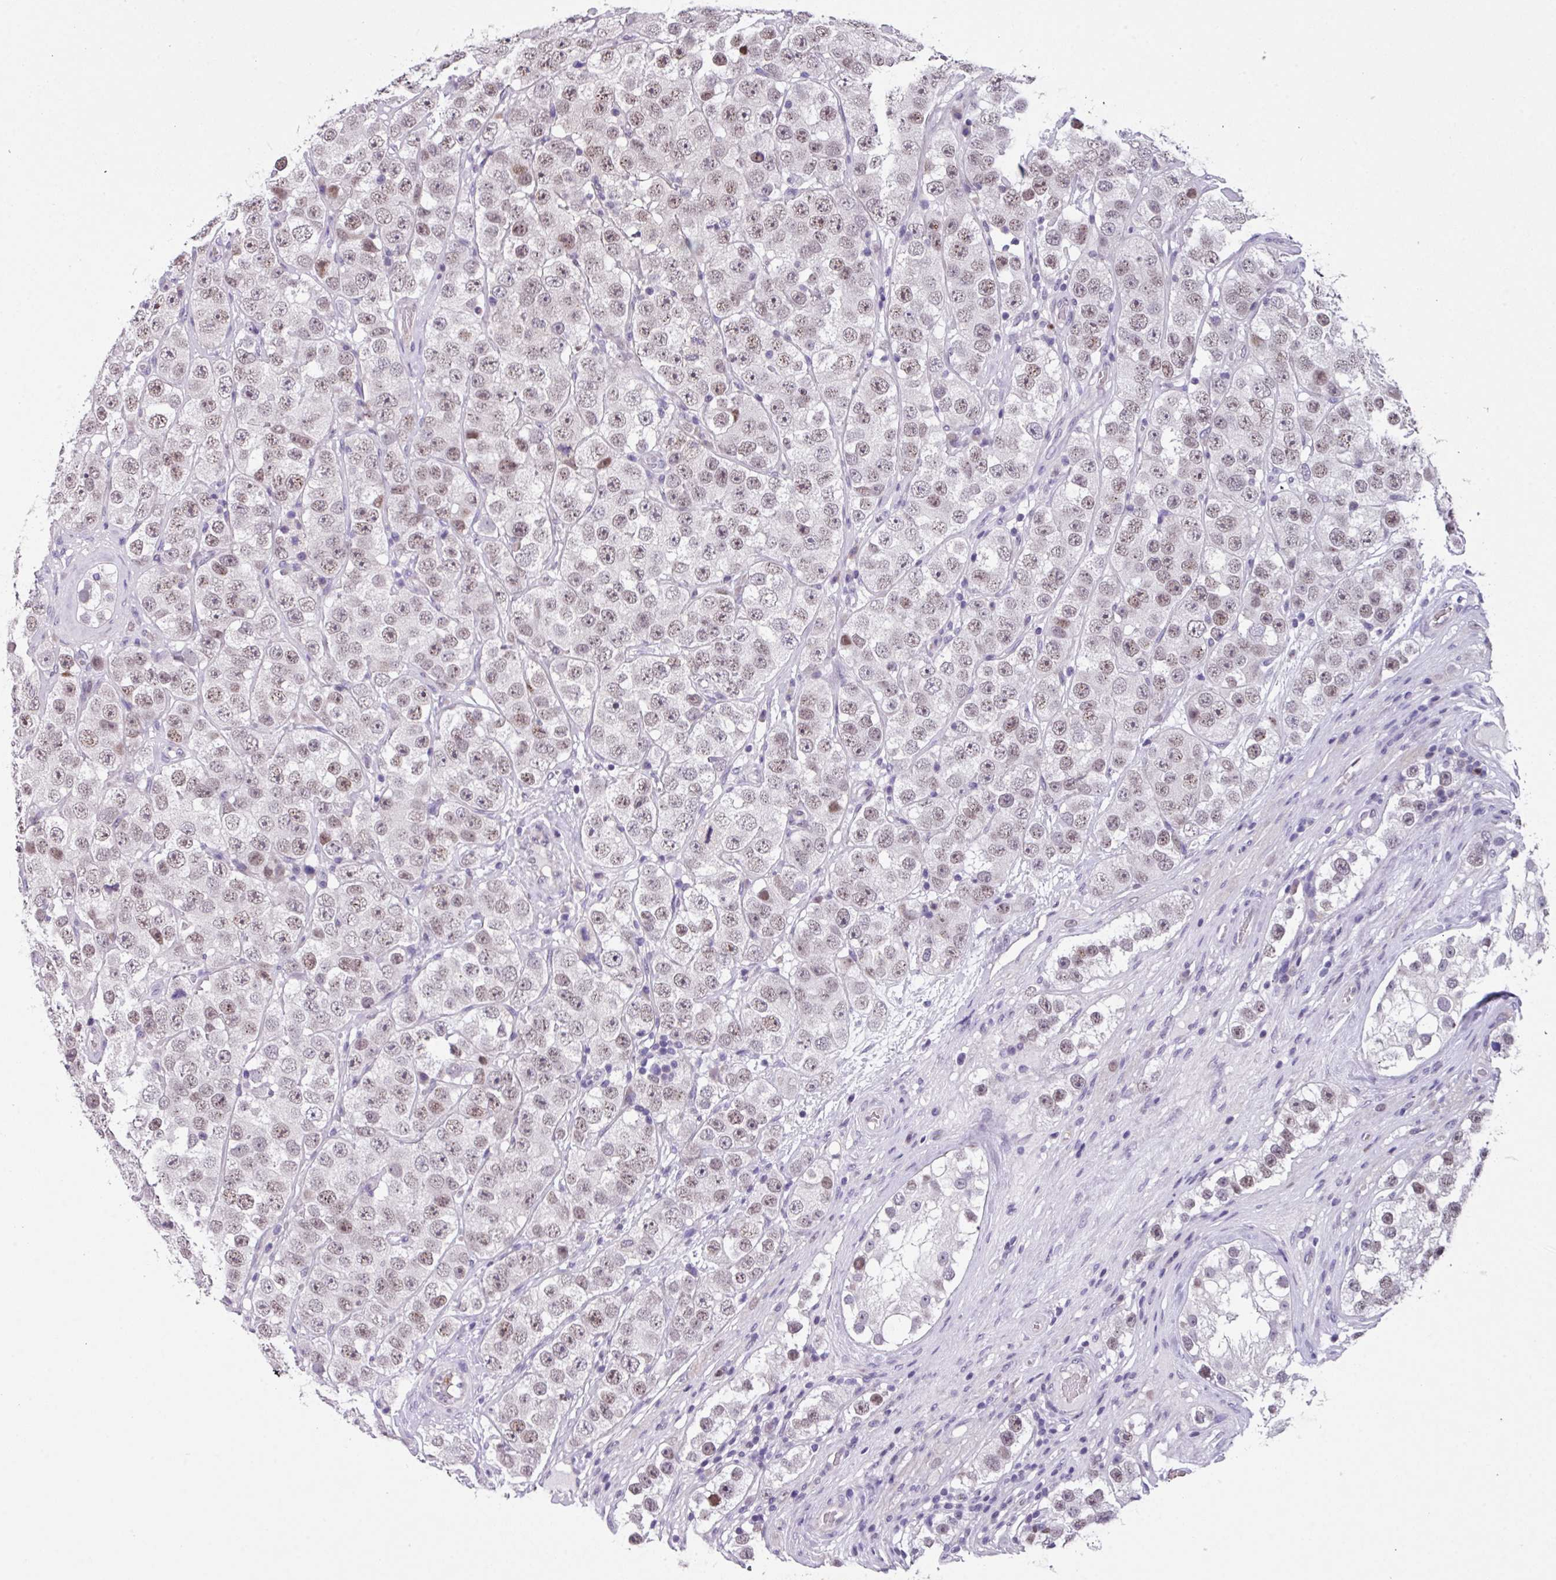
{"staining": {"intensity": "weak", "quantity": ">75%", "location": "nuclear"}, "tissue": "testis cancer", "cell_type": "Tumor cells", "image_type": "cancer", "snomed": [{"axis": "morphology", "description": "Seminoma, NOS"}, {"axis": "topography", "description": "Testis"}], "caption": "Approximately >75% of tumor cells in testis cancer display weak nuclear protein positivity as visualized by brown immunohistochemical staining.", "gene": "ZFP3", "patient": {"sex": "male", "age": 28}}